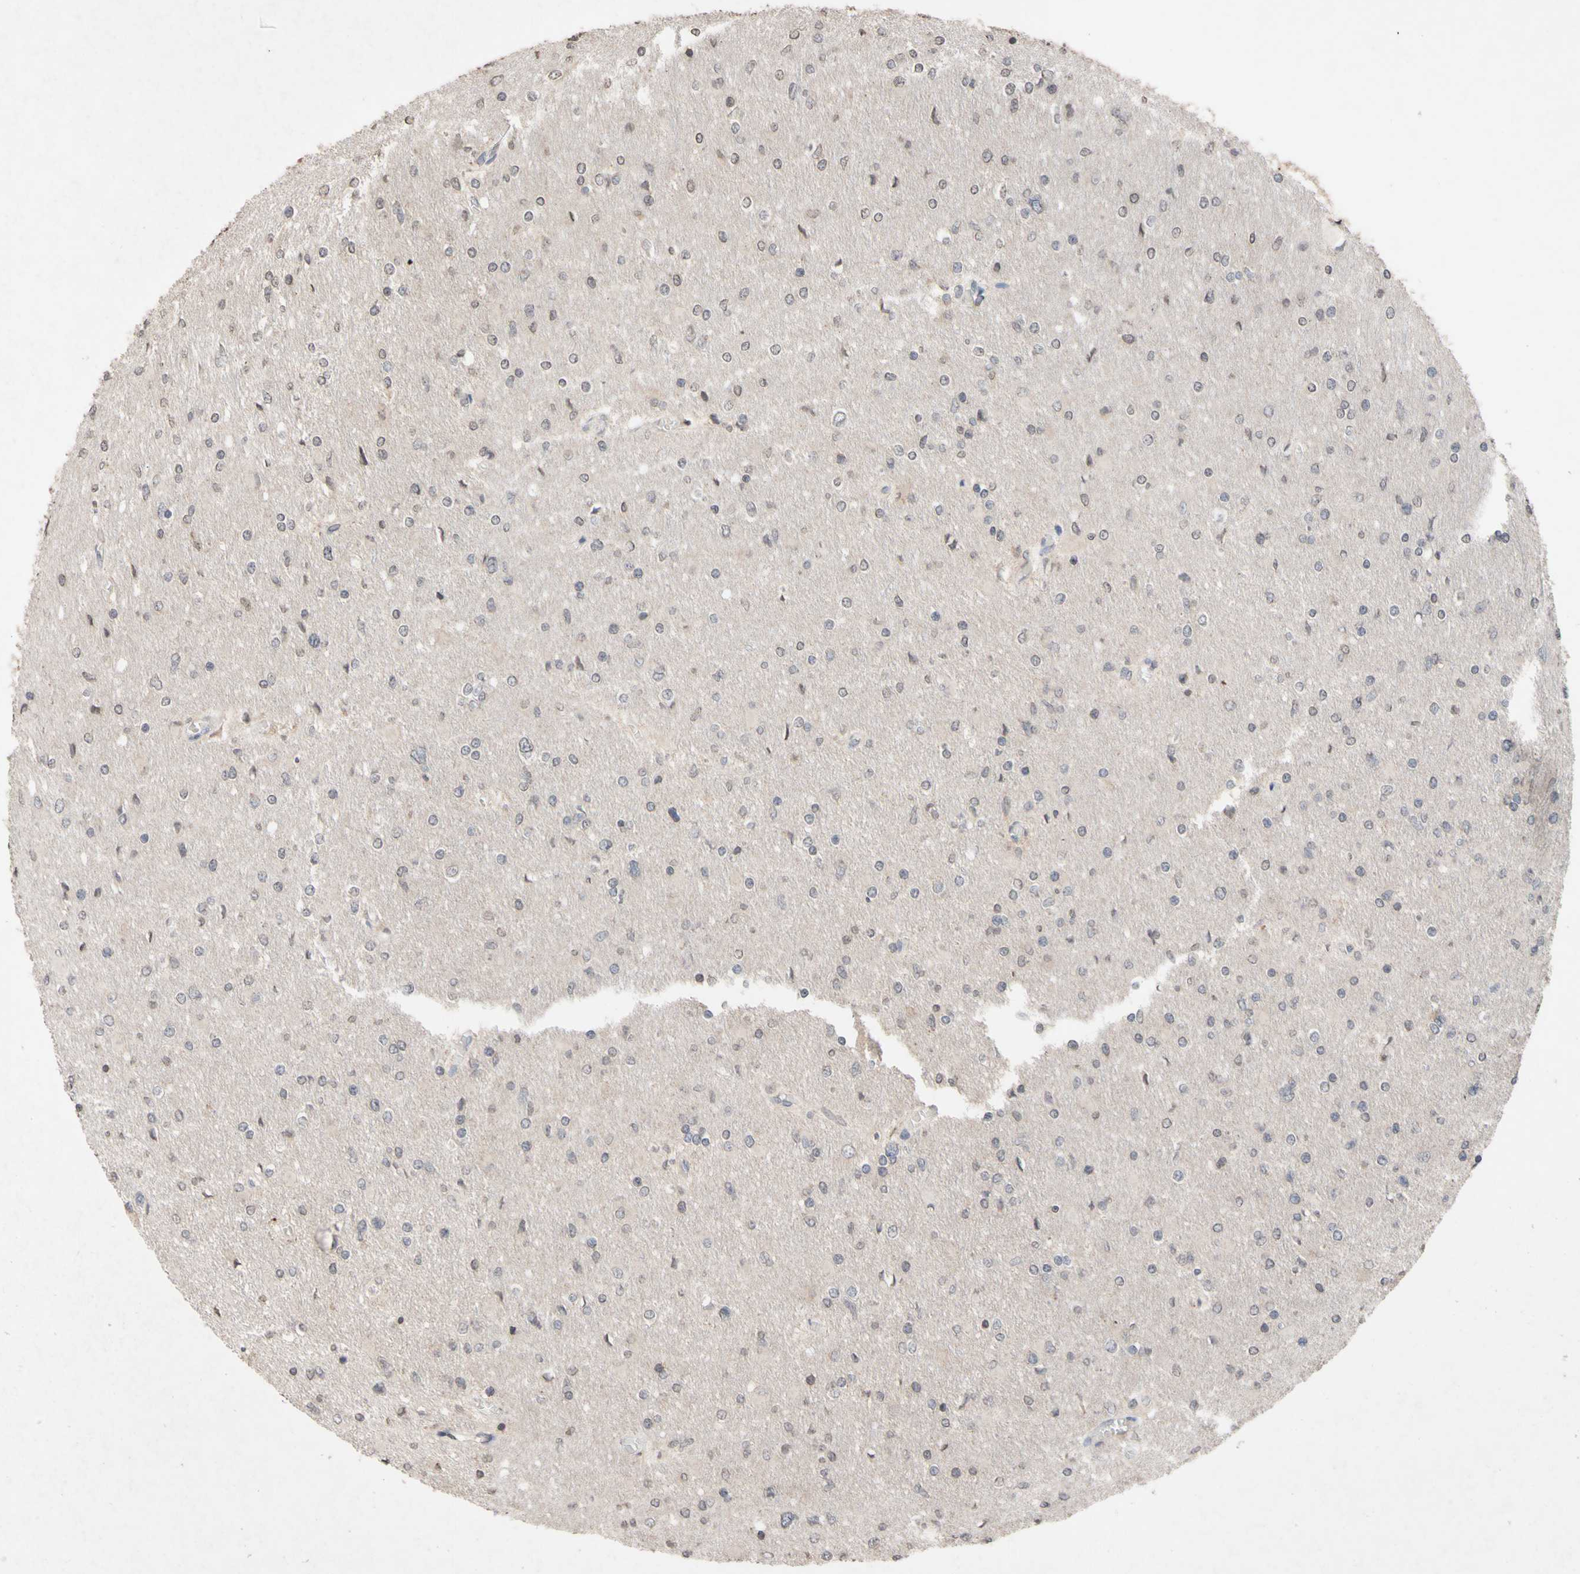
{"staining": {"intensity": "weak", "quantity": "25%-75%", "location": "cytoplasmic/membranous,nuclear"}, "tissue": "glioma", "cell_type": "Tumor cells", "image_type": "cancer", "snomed": [{"axis": "morphology", "description": "Glioma, malignant, High grade"}, {"axis": "topography", "description": "Cerebral cortex"}], "caption": "Glioma stained for a protein demonstrates weak cytoplasmic/membranous and nuclear positivity in tumor cells.", "gene": "NECTIN3", "patient": {"sex": "female", "age": 36}}